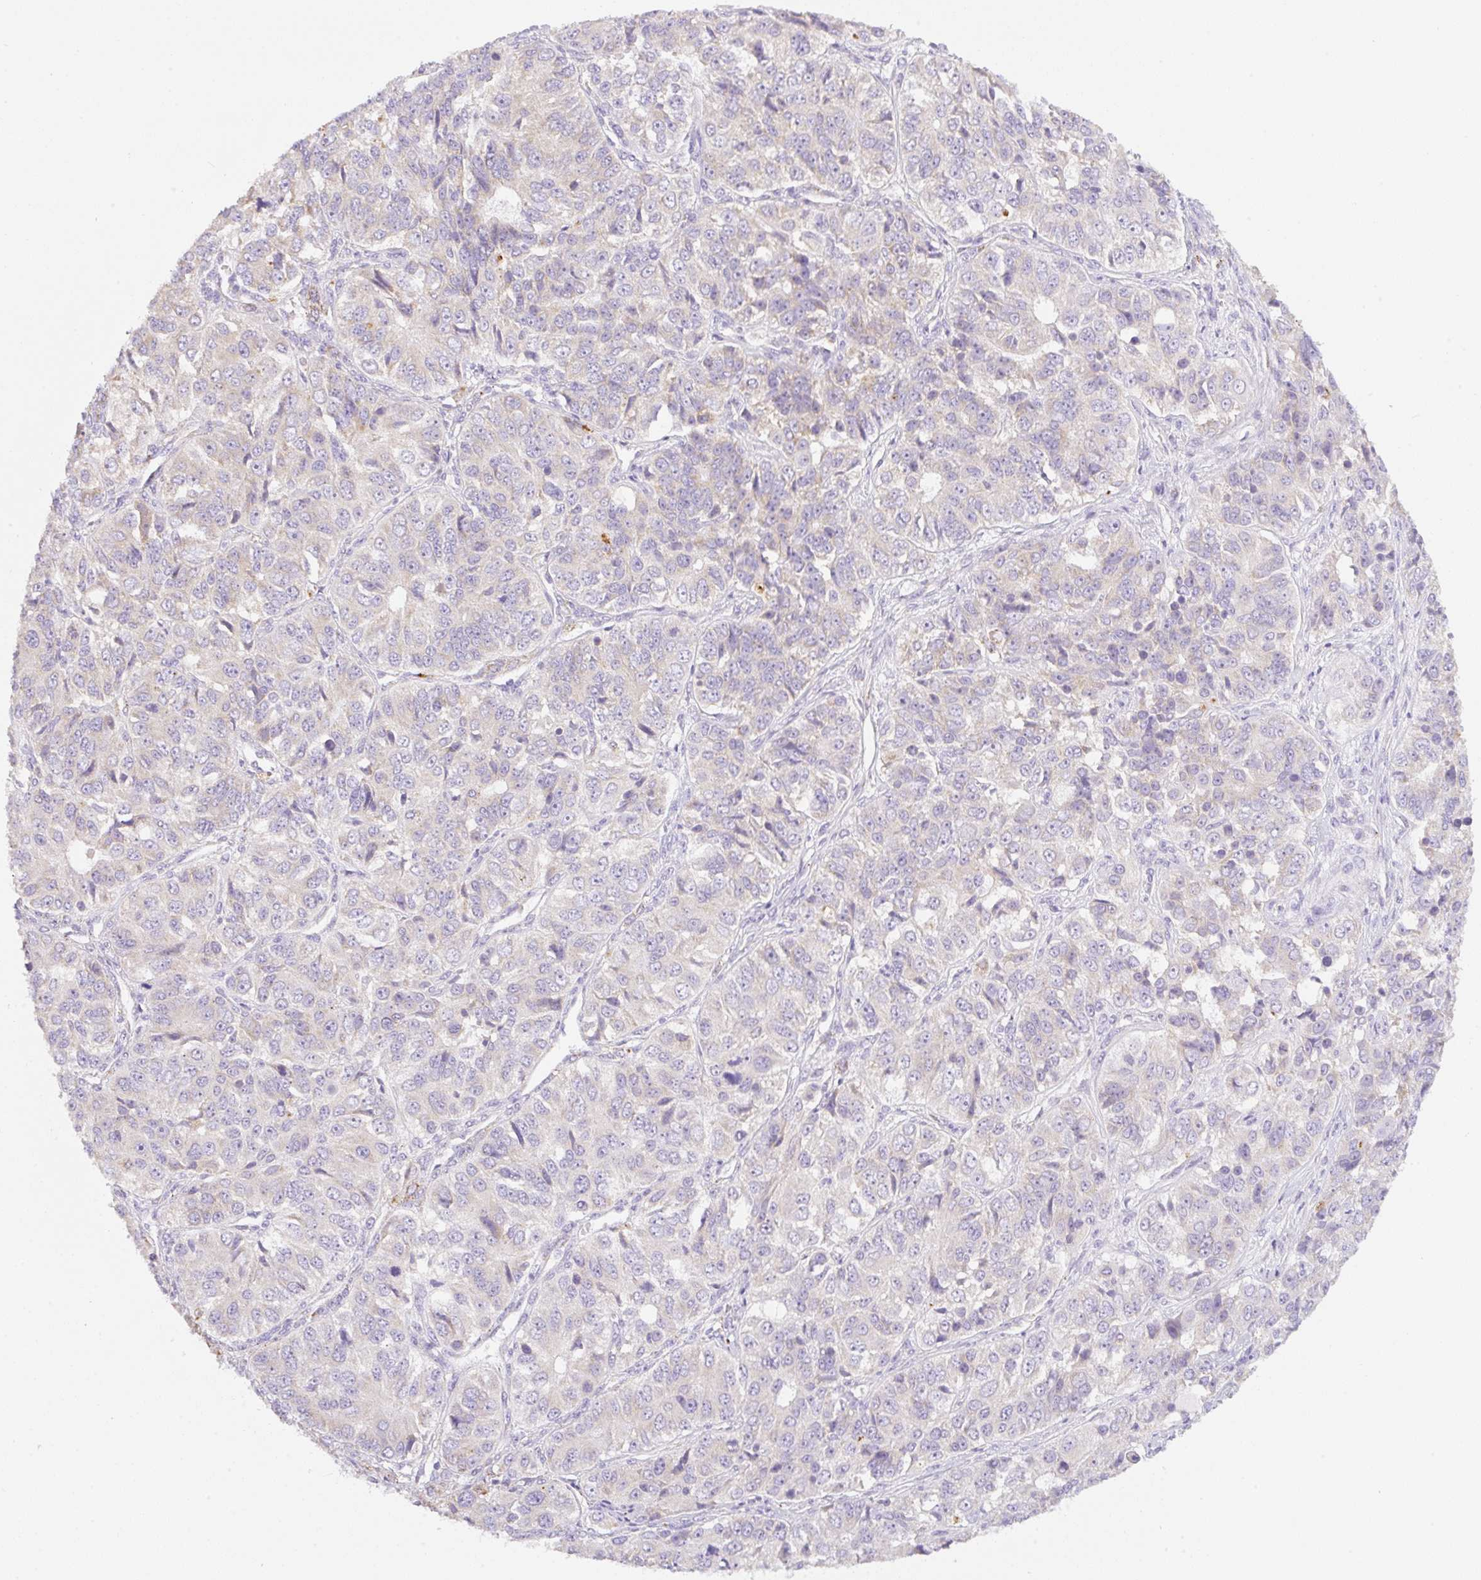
{"staining": {"intensity": "negative", "quantity": "none", "location": "none"}, "tissue": "ovarian cancer", "cell_type": "Tumor cells", "image_type": "cancer", "snomed": [{"axis": "morphology", "description": "Carcinoma, endometroid"}, {"axis": "topography", "description": "Ovary"}], "caption": "Tumor cells are negative for protein expression in human ovarian endometroid carcinoma. (Brightfield microscopy of DAB immunohistochemistry (IHC) at high magnification).", "gene": "CLEC3A", "patient": {"sex": "female", "age": 51}}